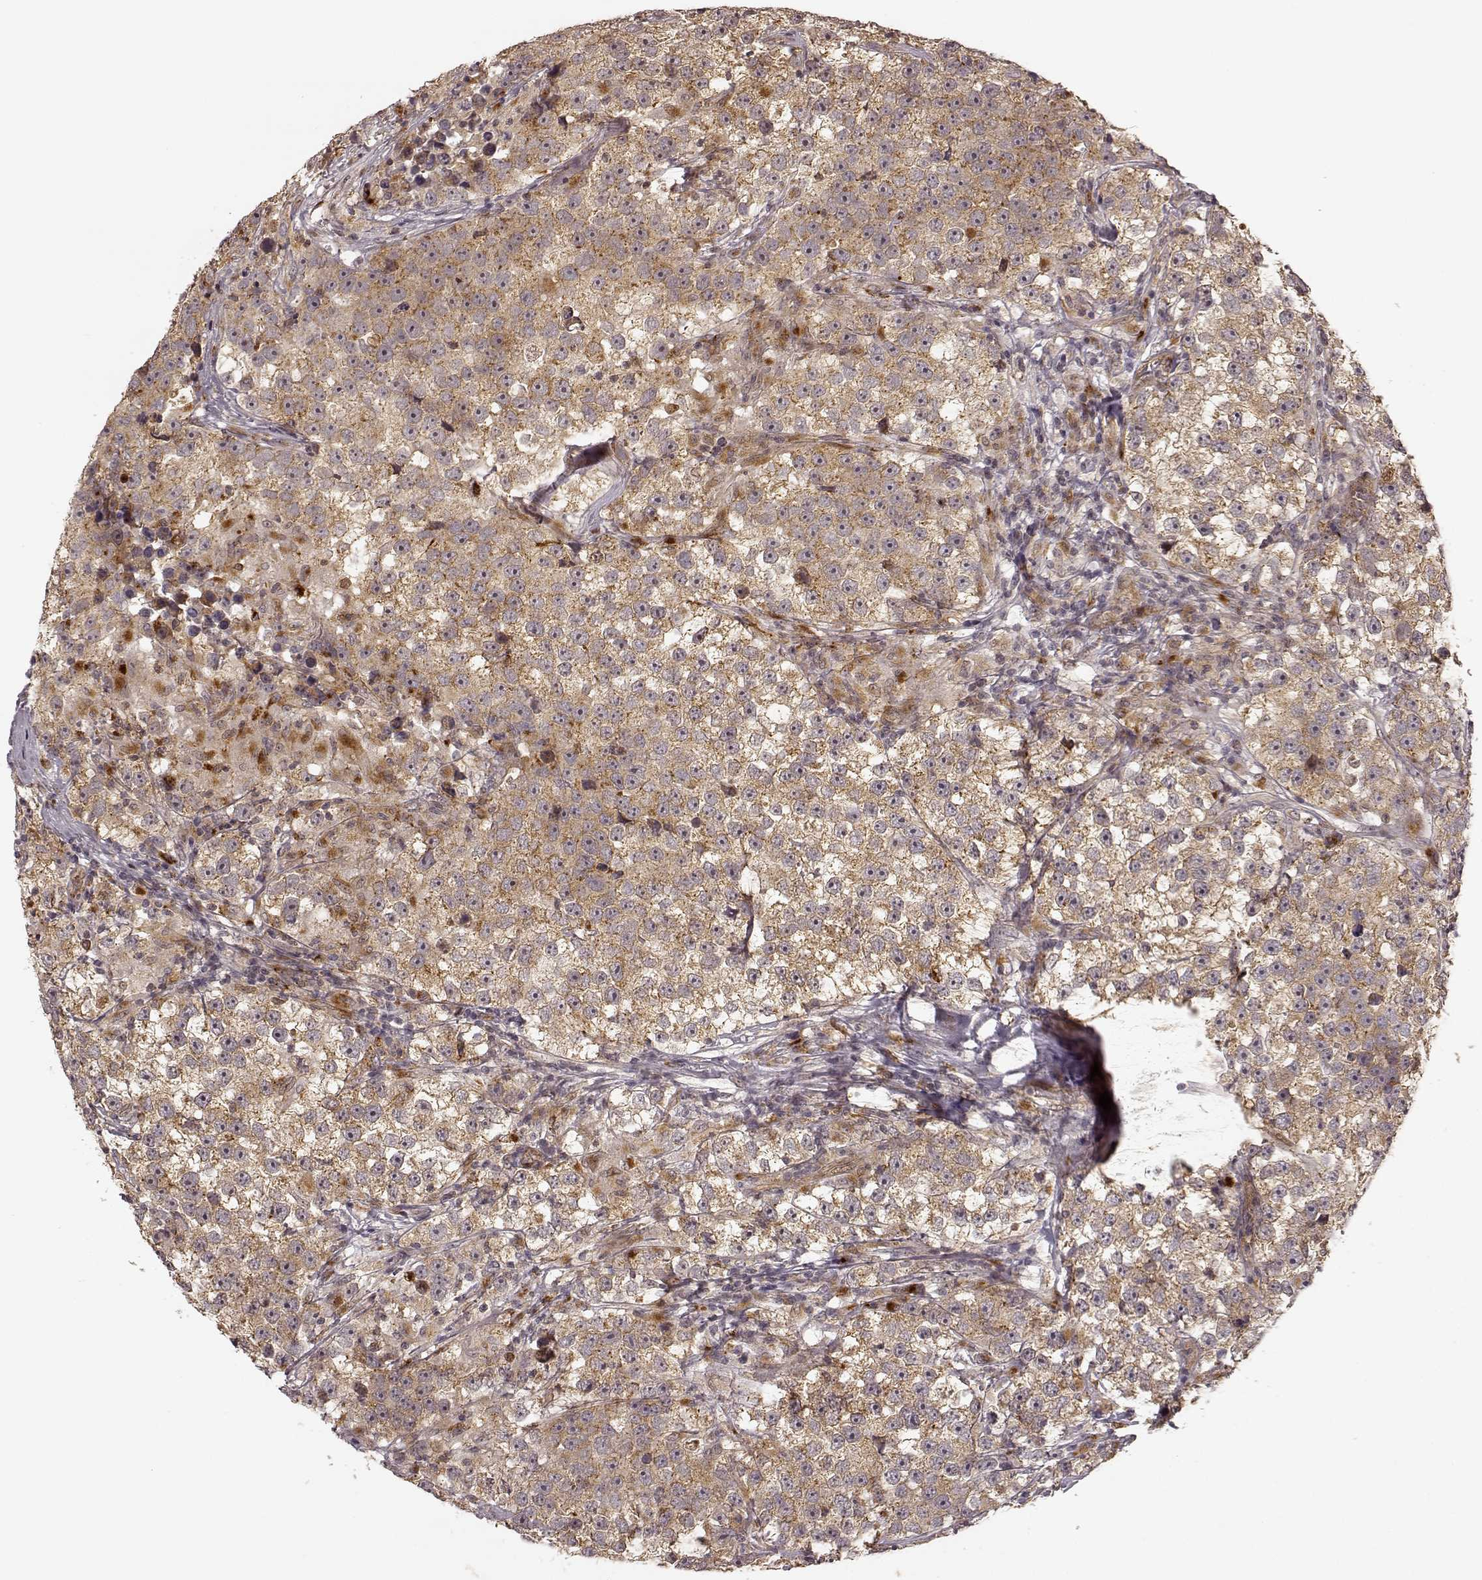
{"staining": {"intensity": "moderate", "quantity": ">75%", "location": "cytoplasmic/membranous"}, "tissue": "testis cancer", "cell_type": "Tumor cells", "image_type": "cancer", "snomed": [{"axis": "morphology", "description": "Seminoma, NOS"}, {"axis": "topography", "description": "Testis"}], "caption": "Moderate cytoplasmic/membranous staining is present in about >75% of tumor cells in testis seminoma.", "gene": "SLC12A9", "patient": {"sex": "male", "age": 46}}